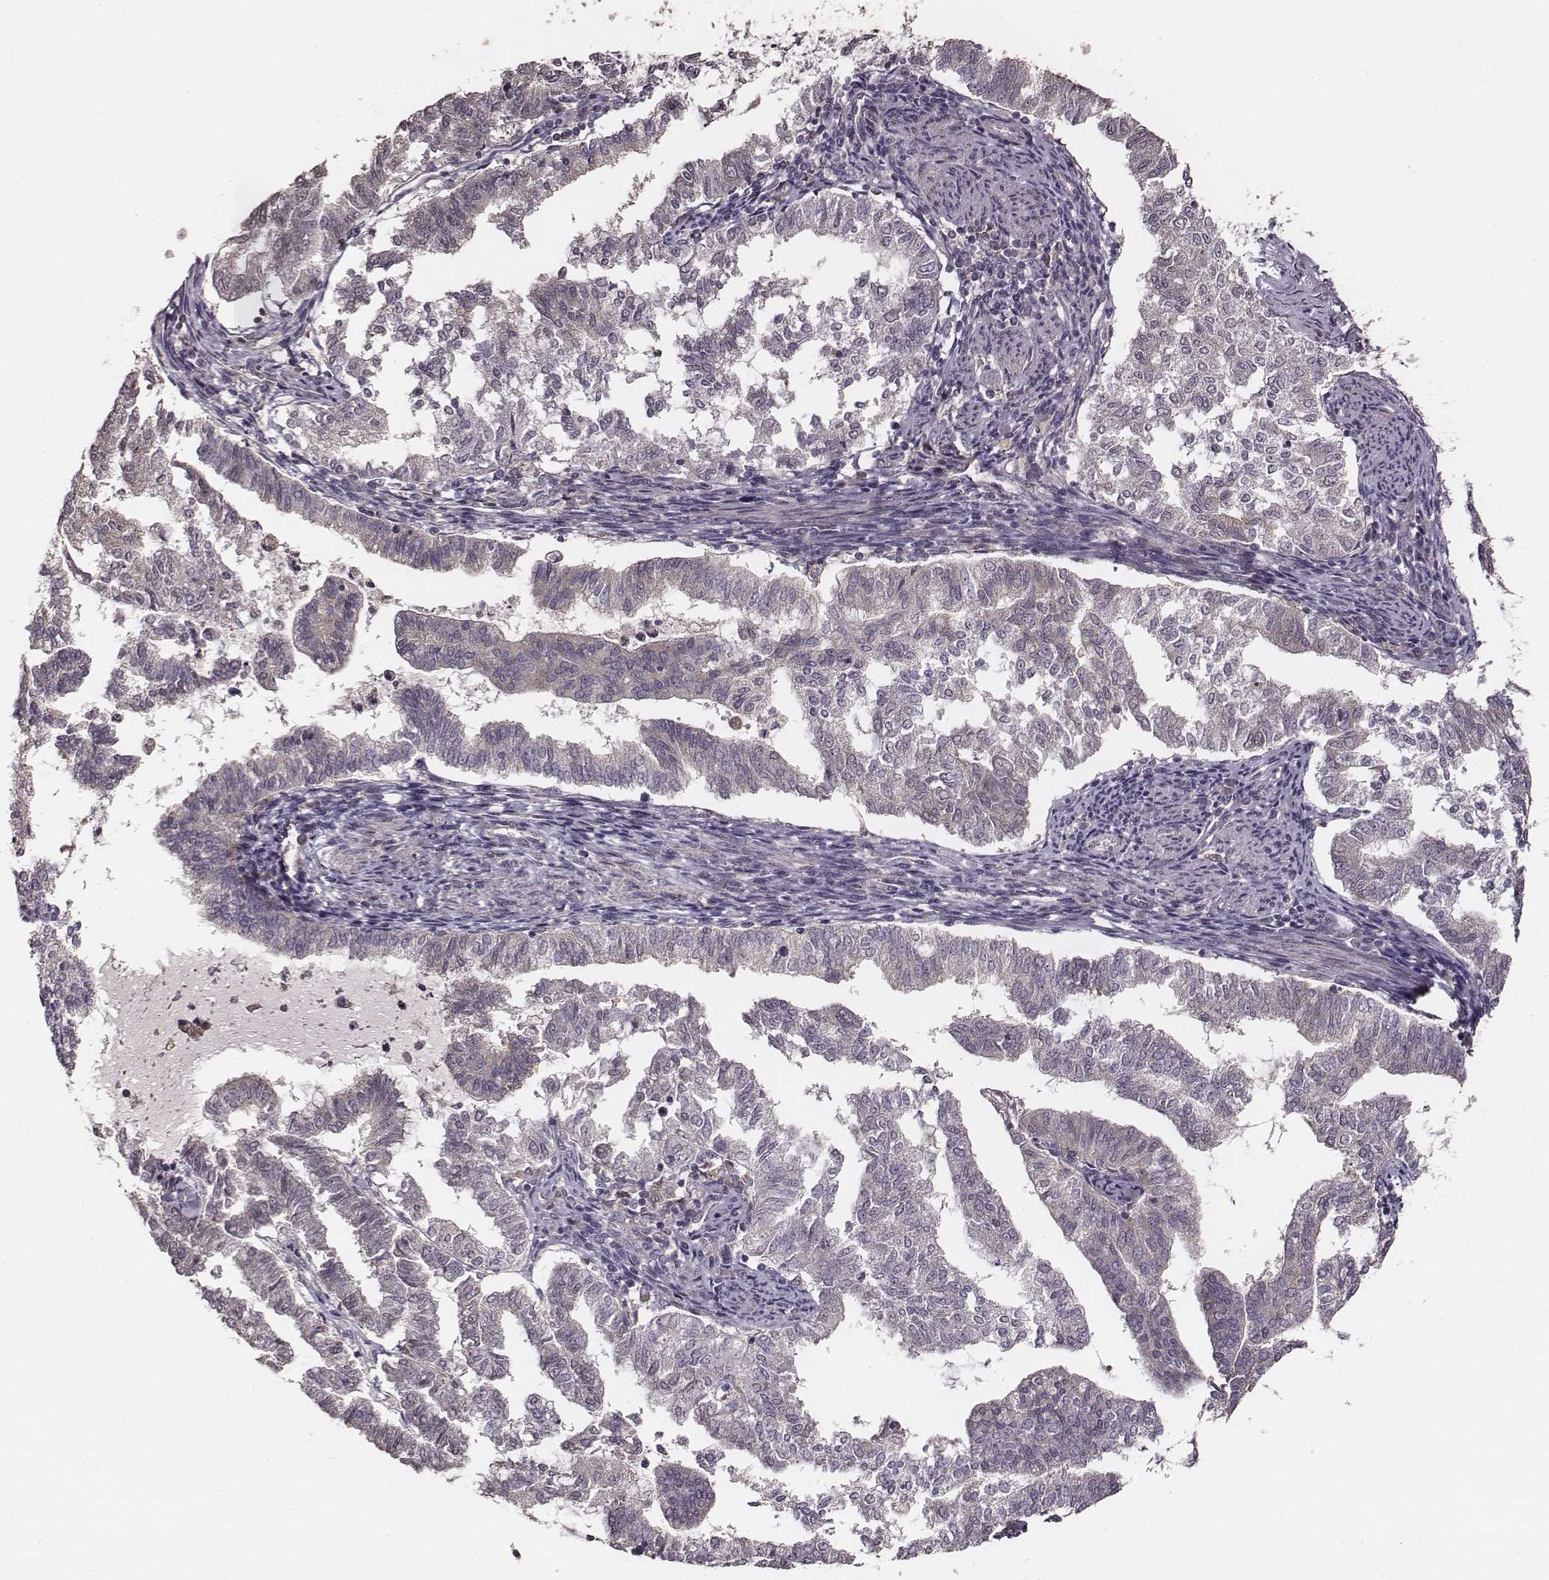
{"staining": {"intensity": "negative", "quantity": "none", "location": "none"}, "tissue": "endometrial cancer", "cell_type": "Tumor cells", "image_type": "cancer", "snomed": [{"axis": "morphology", "description": "Adenocarcinoma, NOS"}, {"axis": "topography", "description": "Endometrium"}], "caption": "Tumor cells show no significant positivity in endometrial cancer. (Stains: DAB (3,3'-diaminobenzidine) immunohistochemistry with hematoxylin counter stain, Microscopy: brightfield microscopy at high magnification).", "gene": "VPS26A", "patient": {"sex": "female", "age": 79}}